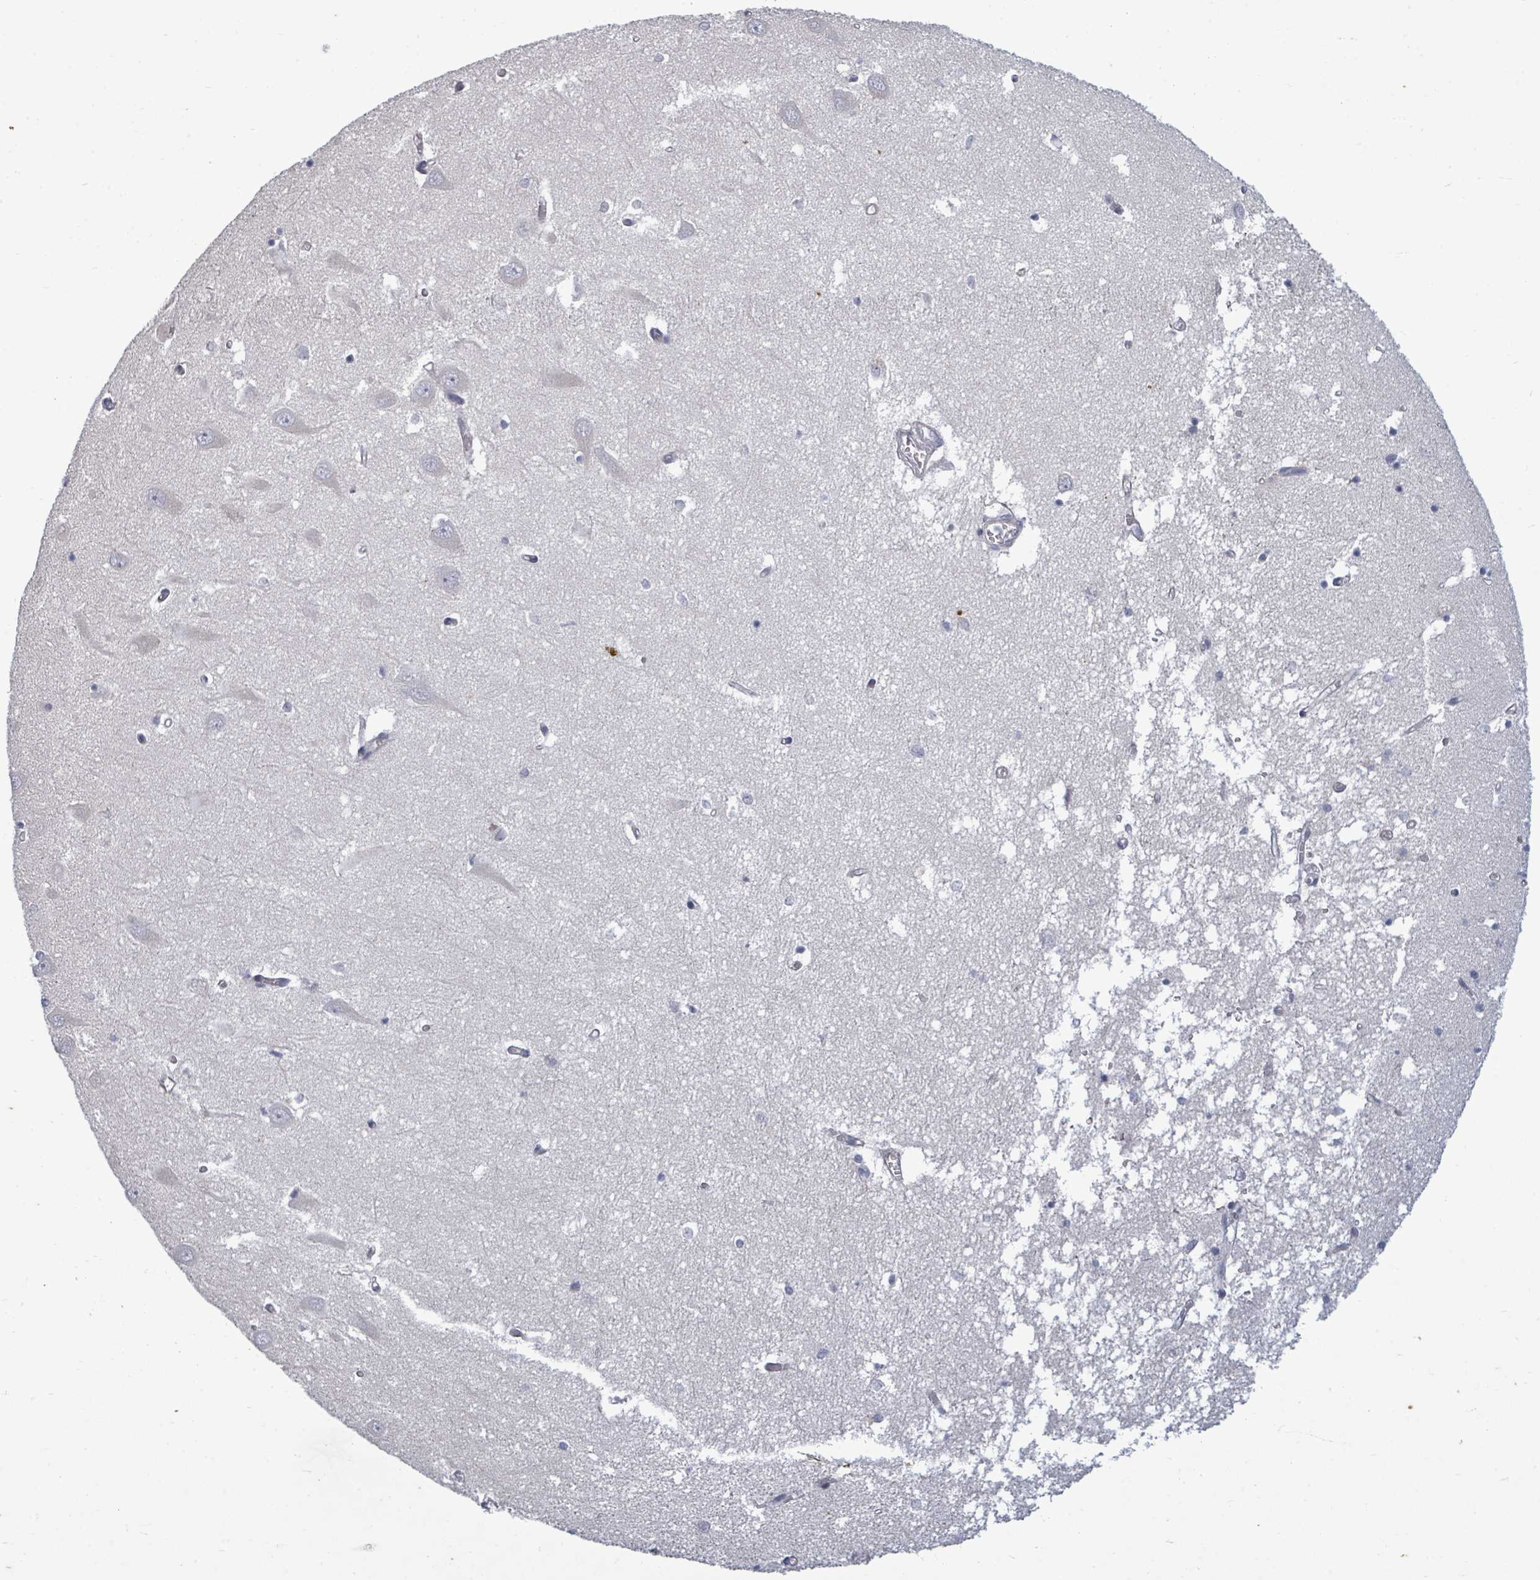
{"staining": {"intensity": "negative", "quantity": "none", "location": "none"}, "tissue": "hippocampus", "cell_type": "Glial cells", "image_type": "normal", "snomed": [{"axis": "morphology", "description": "Normal tissue, NOS"}, {"axis": "topography", "description": "Hippocampus"}], "caption": "Immunohistochemical staining of normal hippocampus displays no significant staining in glial cells.", "gene": "ASB12", "patient": {"sex": "male", "age": 70}}